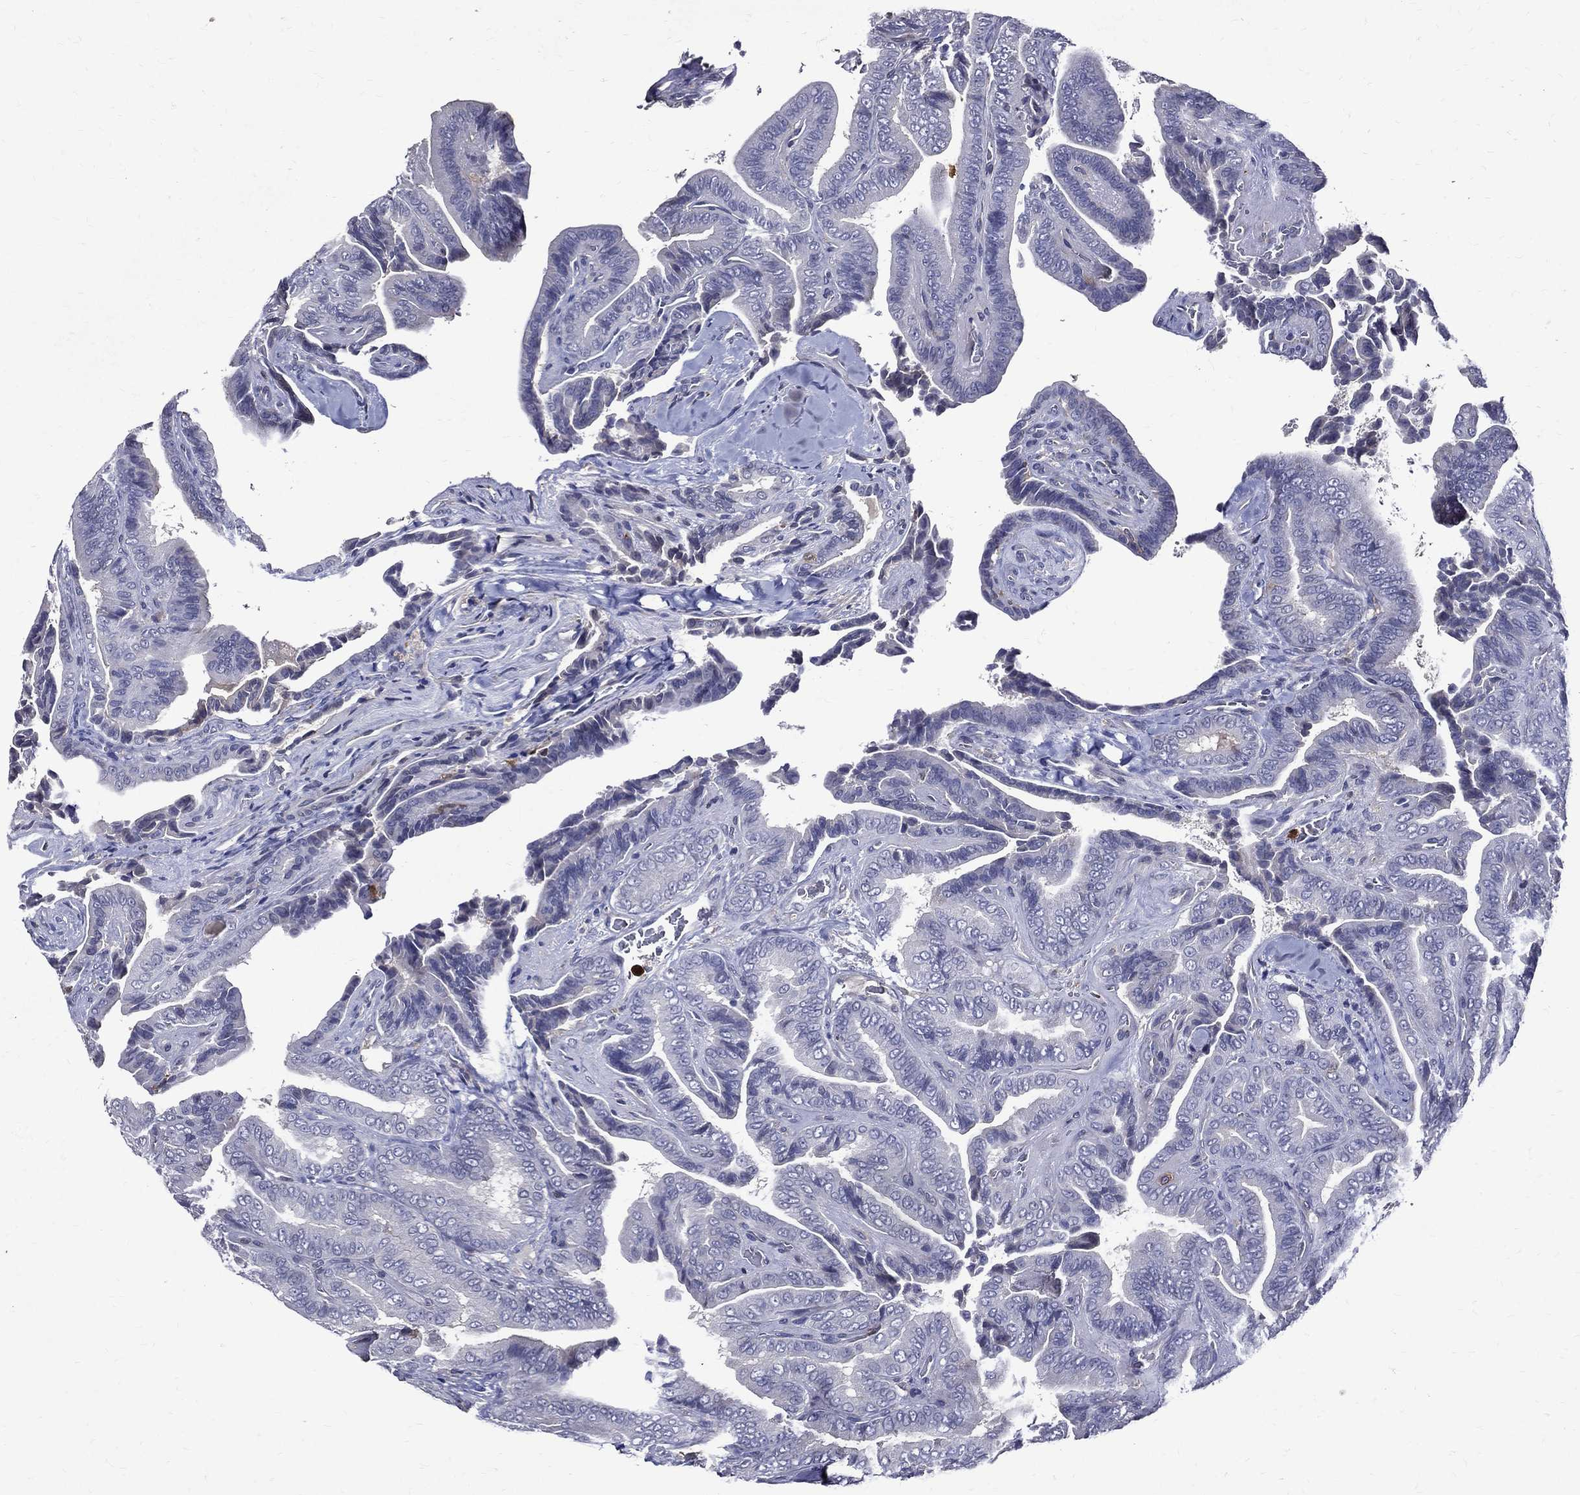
{"staining": {"intensity": "negative", "quantity": "none", "location": "none"}, "tissue": "thyroid cancer", "cell_type": "Tumor cells", "image_type": "cancer", "snomed": [{"axis": "morphology", "description": "Papillary adenocarcinoma, NOS"}, {"axis": "topography", "description": "Thyroid gland"}], "caption": "Thyroid cancer was stained to show a protein in brown. There is no significant expression in tumor cells.", "gene": "GPR171", "patient": {"sex": "male", "age": 61}}